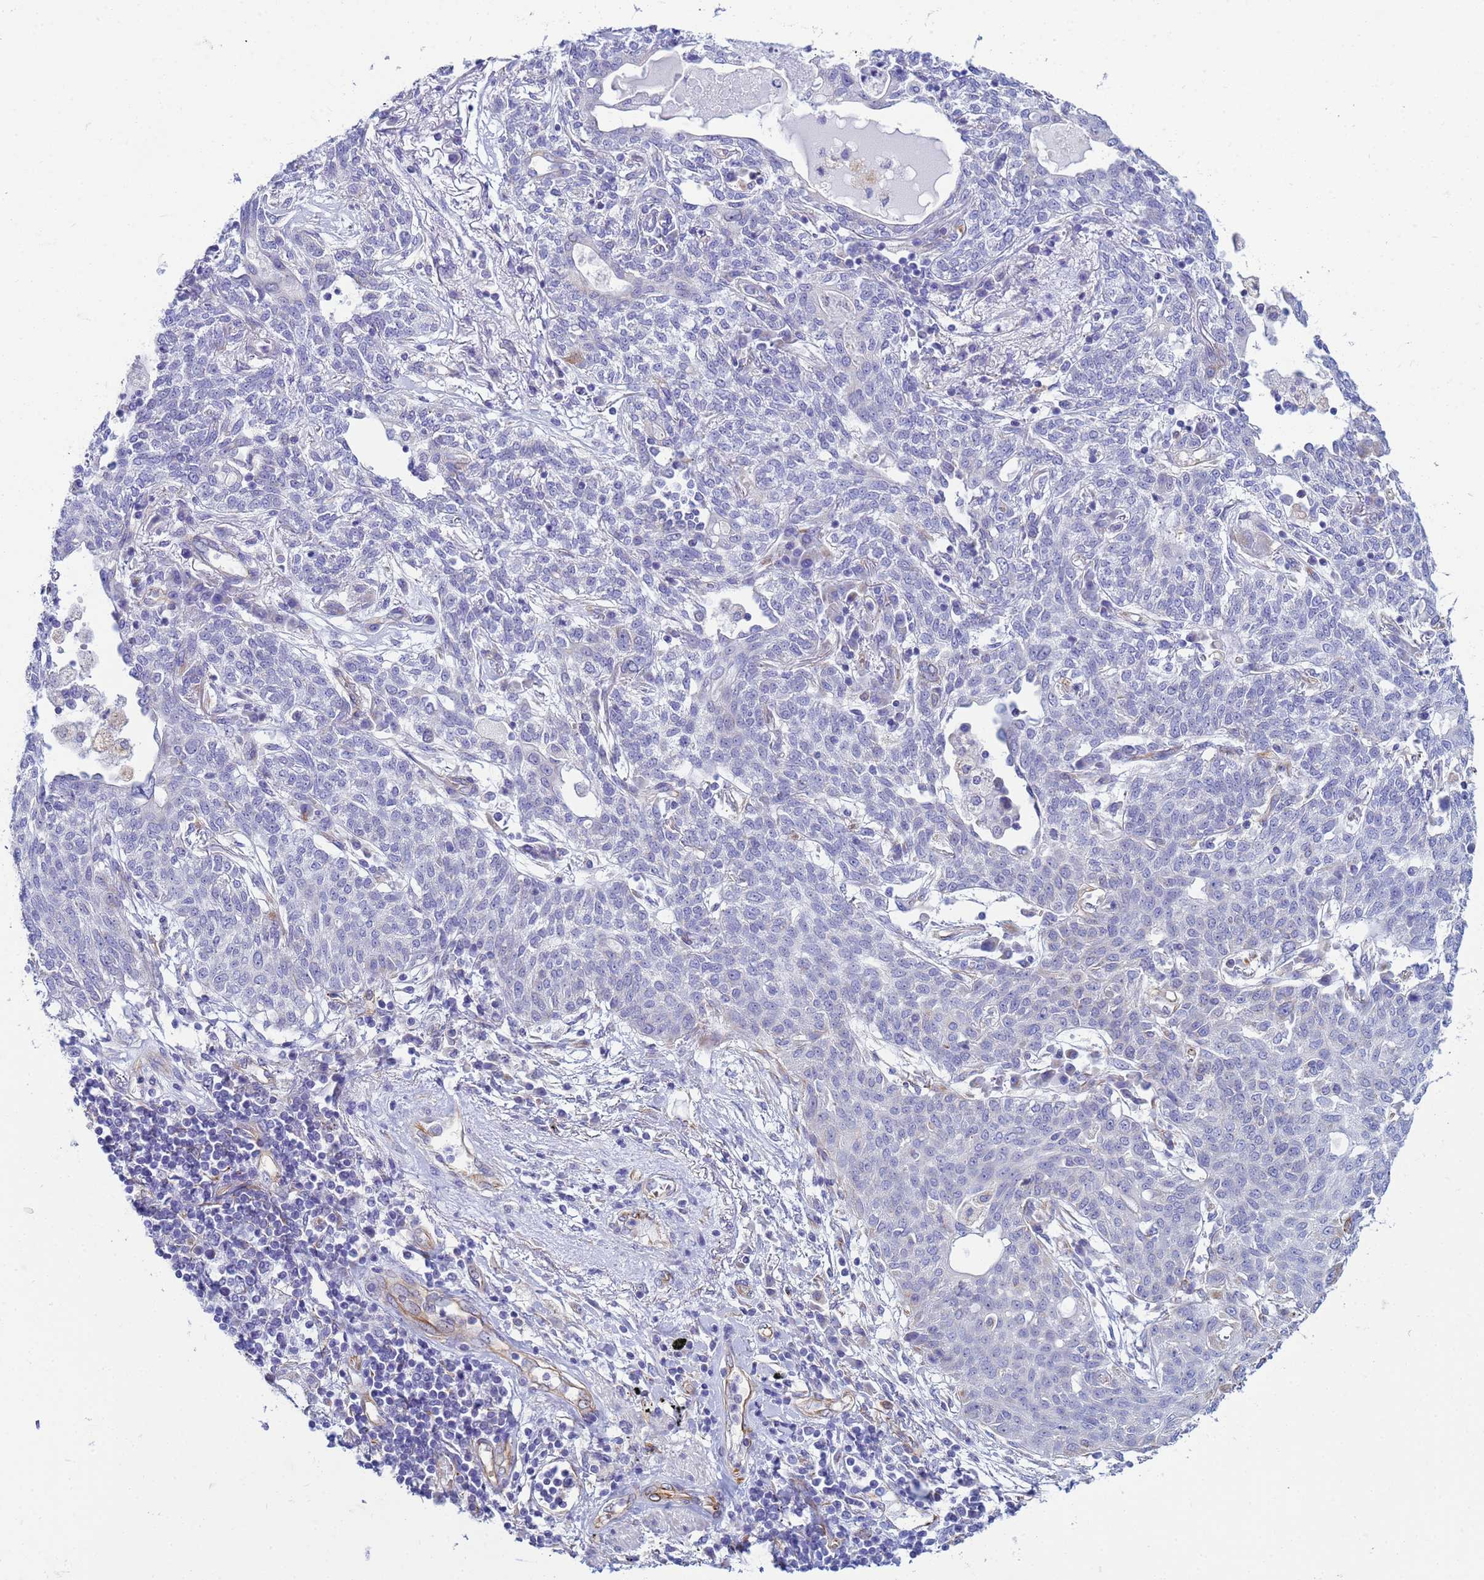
{"staining": {"intensity": "negative", "quantity": "none", "location": "none"}, "tissue": "lung cancer", "cell_type": "Tumor cells", "image_type": "cancer", "snomed": [{"axis": "morphology", "description": "Squamous cell carcinoma, NOS"}, {"axis": "topography", "description": "Lung"}], "caption": "This is an IHC image of lung cancer (squamous cell carcinoma). There is no staining in tumor cells.", "gene": "UBXN2B", "patient": {"sex": "female", "age": 70}}